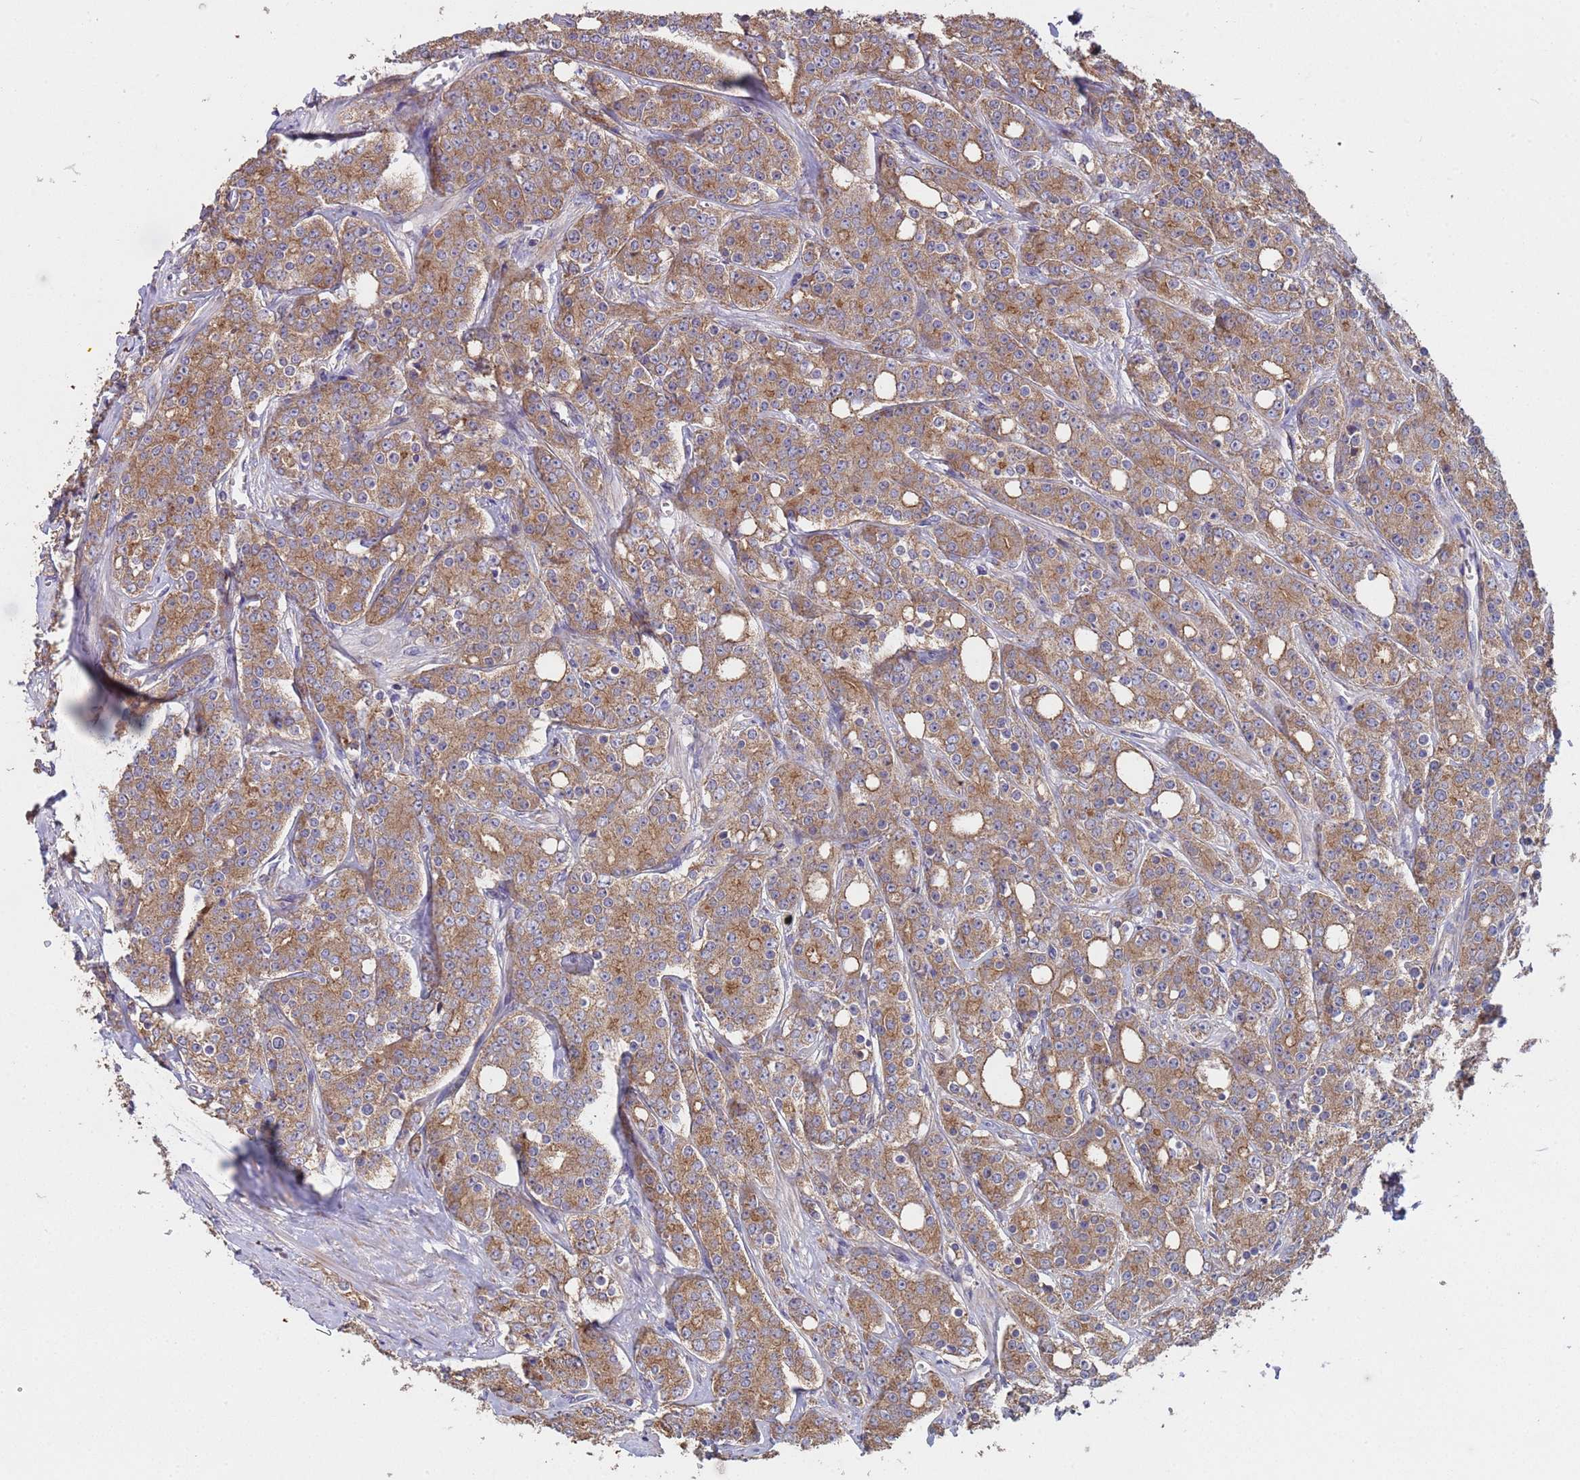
{"staining": {"intensity": "moderate", "quantity": ">75%", "location": "cytoplasmic/membranous"}, "tissue": "prostate cancer", "cell_type": "Tumor cells", "image_type": "cancer", "snomed": [{"axis": "morphology", "description": "Adenocarcinoma, High grade"}, {"axis": "topography", "description": "Prostate"}], "caption": "Immunohistochemical staining of prostate cancer reveals moderate cytoplasmic/membranous protein positivity in approximately >75% of tumor cells.", "gene": "EEF1AKMT1", "patient": {"sex": "male", "age": 62}}